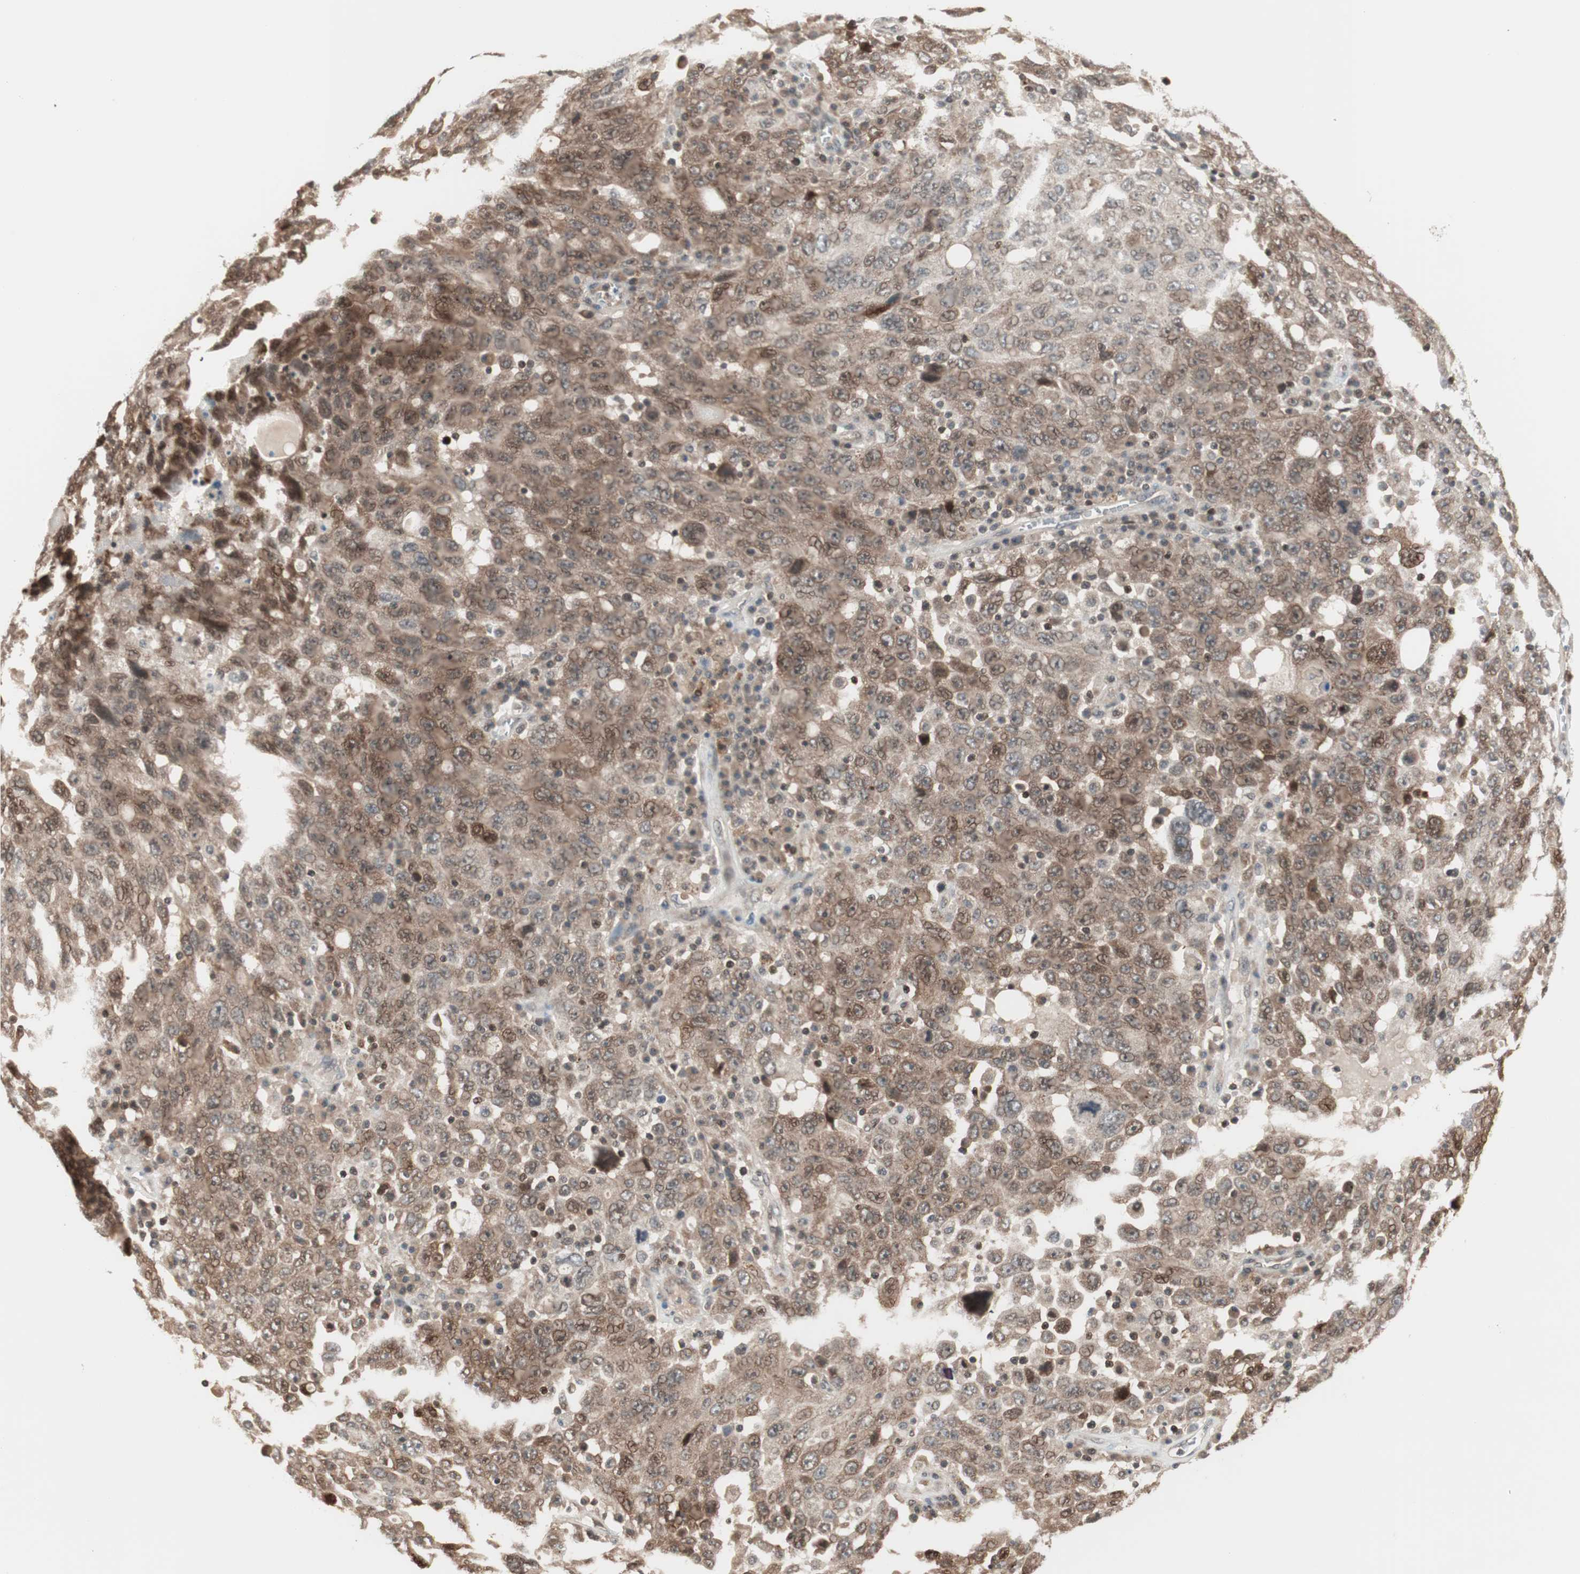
{"staining": {"intensity": "moderate", "quantity": ">75%", "location": "cytoplasmic/membranous"}, "tissue": "ovarian cancer", "cell_type": "Tumor cells", "image_type": "cancer", "snomed": [{"axis": "morphology", "description": "Carcinoma, endometroid"}, {"axis": "topography", "description": "Ovary"}], "caption": "IHC photomicrograph of neoplastic tissue: ovarian cancer (endometroid carcinoma) stained using IHC reveals medium levels of moderate protein expression localized specifically in the cytoplasmic/membranous of tumor cells, appearing as a cytoplasmic/membranous brown color.", "gene": "UBE2I", "patient": {"sex": "female", "age": 62}}